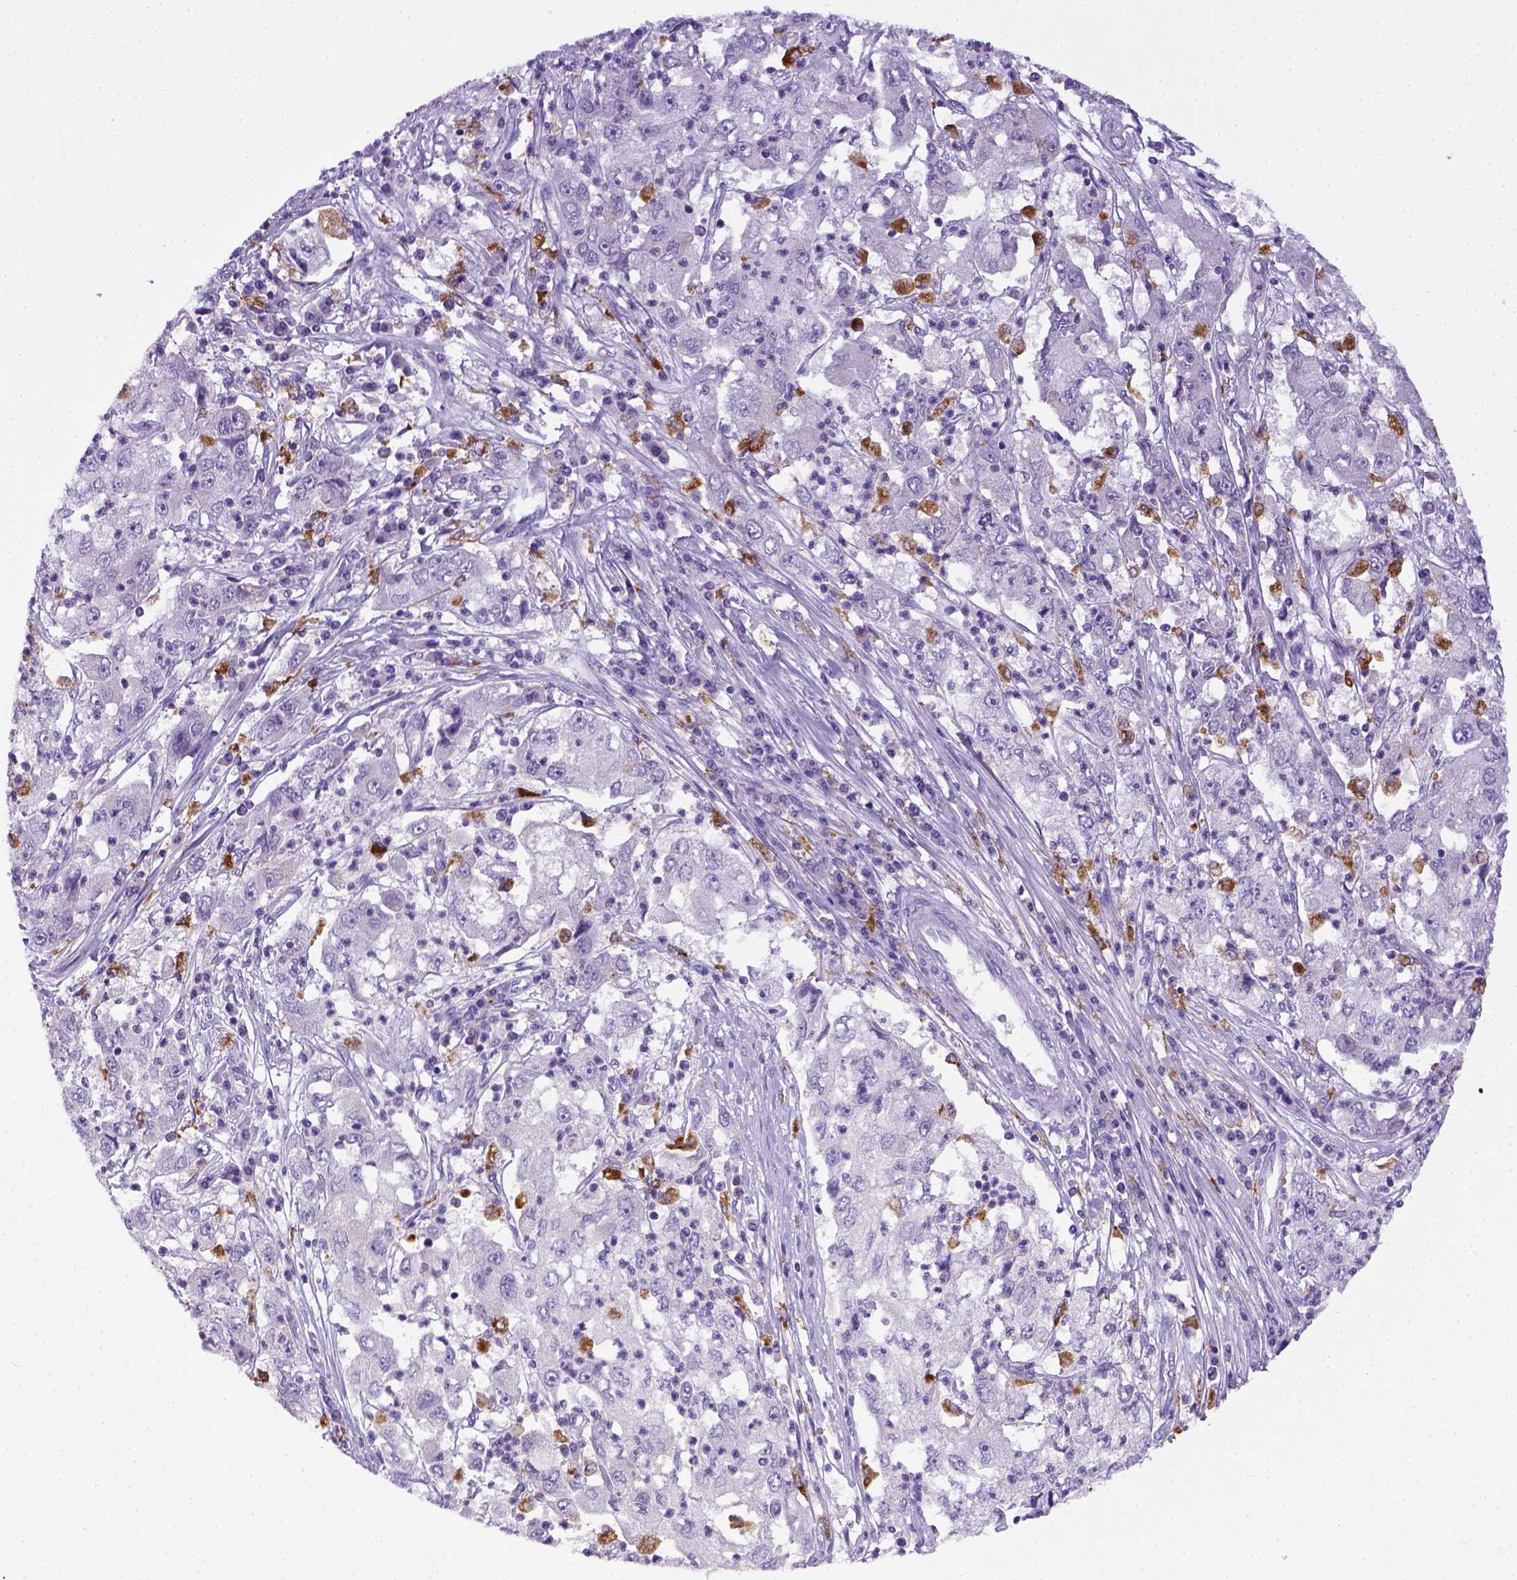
{"staining": {"intensity": "negative", "quantity": "none", "location": "none"}, "tissue": "cervical cancer", "cell_type": "Tumor cells", "image_type": "cancer", "snomed": [{"axis": "morphology", "description": "Squamous cell carcinoma, NOS"}, {"axis": "topography", "description": "Cervix"}], "caption": "Immunohistochemistry image of cervical squamous cell carcinoma stained for a protein (brown), which exhibits no staining in tumor cells. Brightfield microscopy of immunohistochemistry stained with DAB (brown) and hematoxylin (blue), captured at high magnification.", "gene": "CD68", "patient": {"sex": "female", "age": 36}}